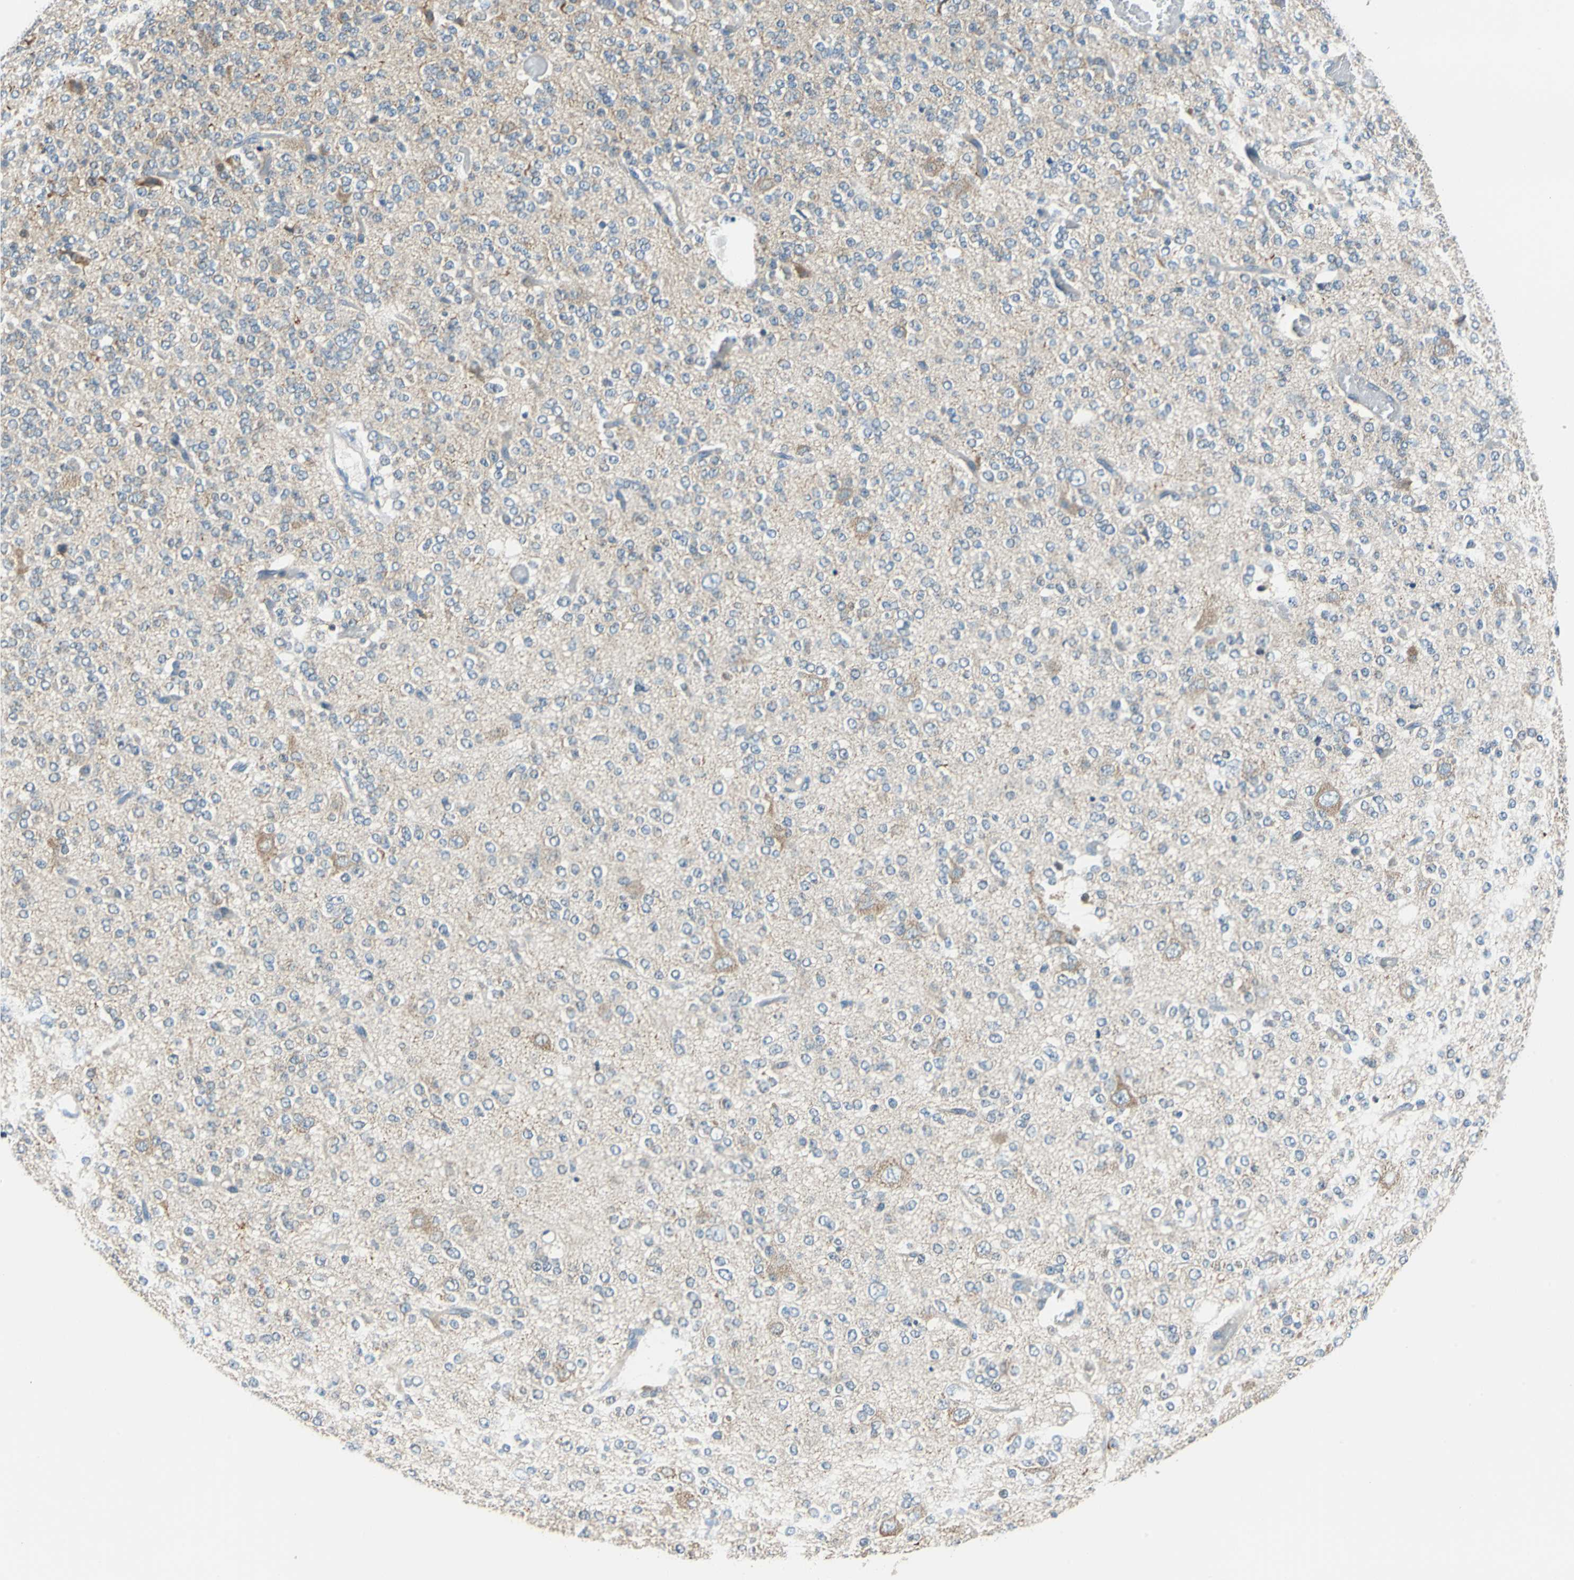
{"staining": {"intensity": "weak", "quantity": ">75%", "location": "cytoplasmic/membranous"}, "tissue": "glioma", "cell_type": "Tumor cells", "image_type": "cancer", "snomed": [{"axis": "morphology", "description": "Glioma, malignant, Low grade"}, {"axis": "topography", "description": "Brain"}], "caption": "An image showing weak cytoplasmic/membranous staining in about >75% of tumor cells in glioma, as visualized by brown immunohistochemical staining.", "gene": "CPA3", "patient": {"sex": "male", "age": 38}}